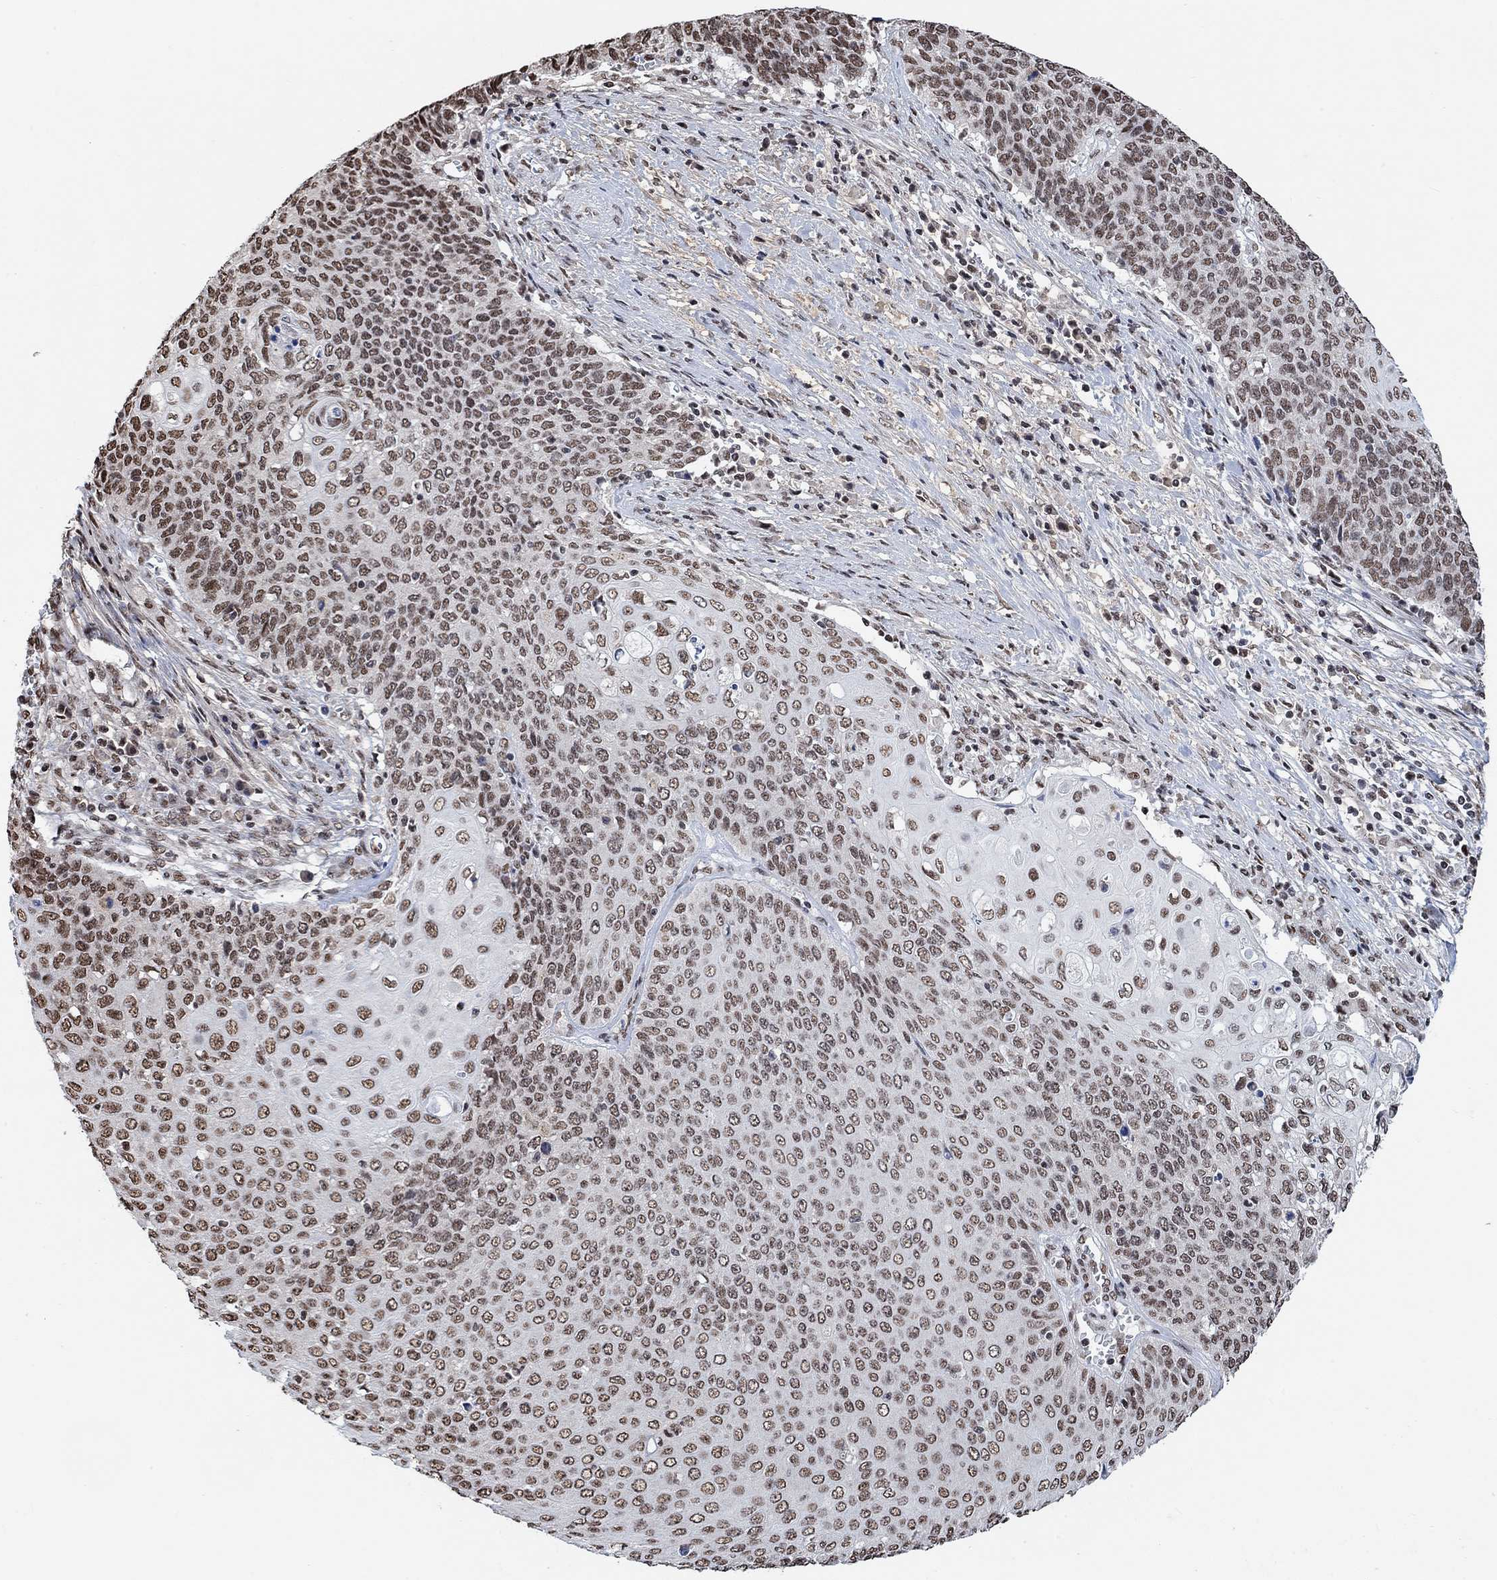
{"staining": {"intensity": "moderate", "quantity": "25%-75%", "location": "nuclear"}, "tissue": "cervical cancer", "cell_type": "Tumor cells", "image_type": "cancer", "snomed": [{"axis": "morphology", "description": "Squamous cell carcinoma, NOS"}, {"axis": "topography", "description": "Cervix"}], "caption": "Human cervical cancer stained for a protein (brown) reveals moderate nuclear positive expression in approximately 25%-75% of tumor cells.", "gene": "USP39", "patient": {"sex": "female", "age": 39}}